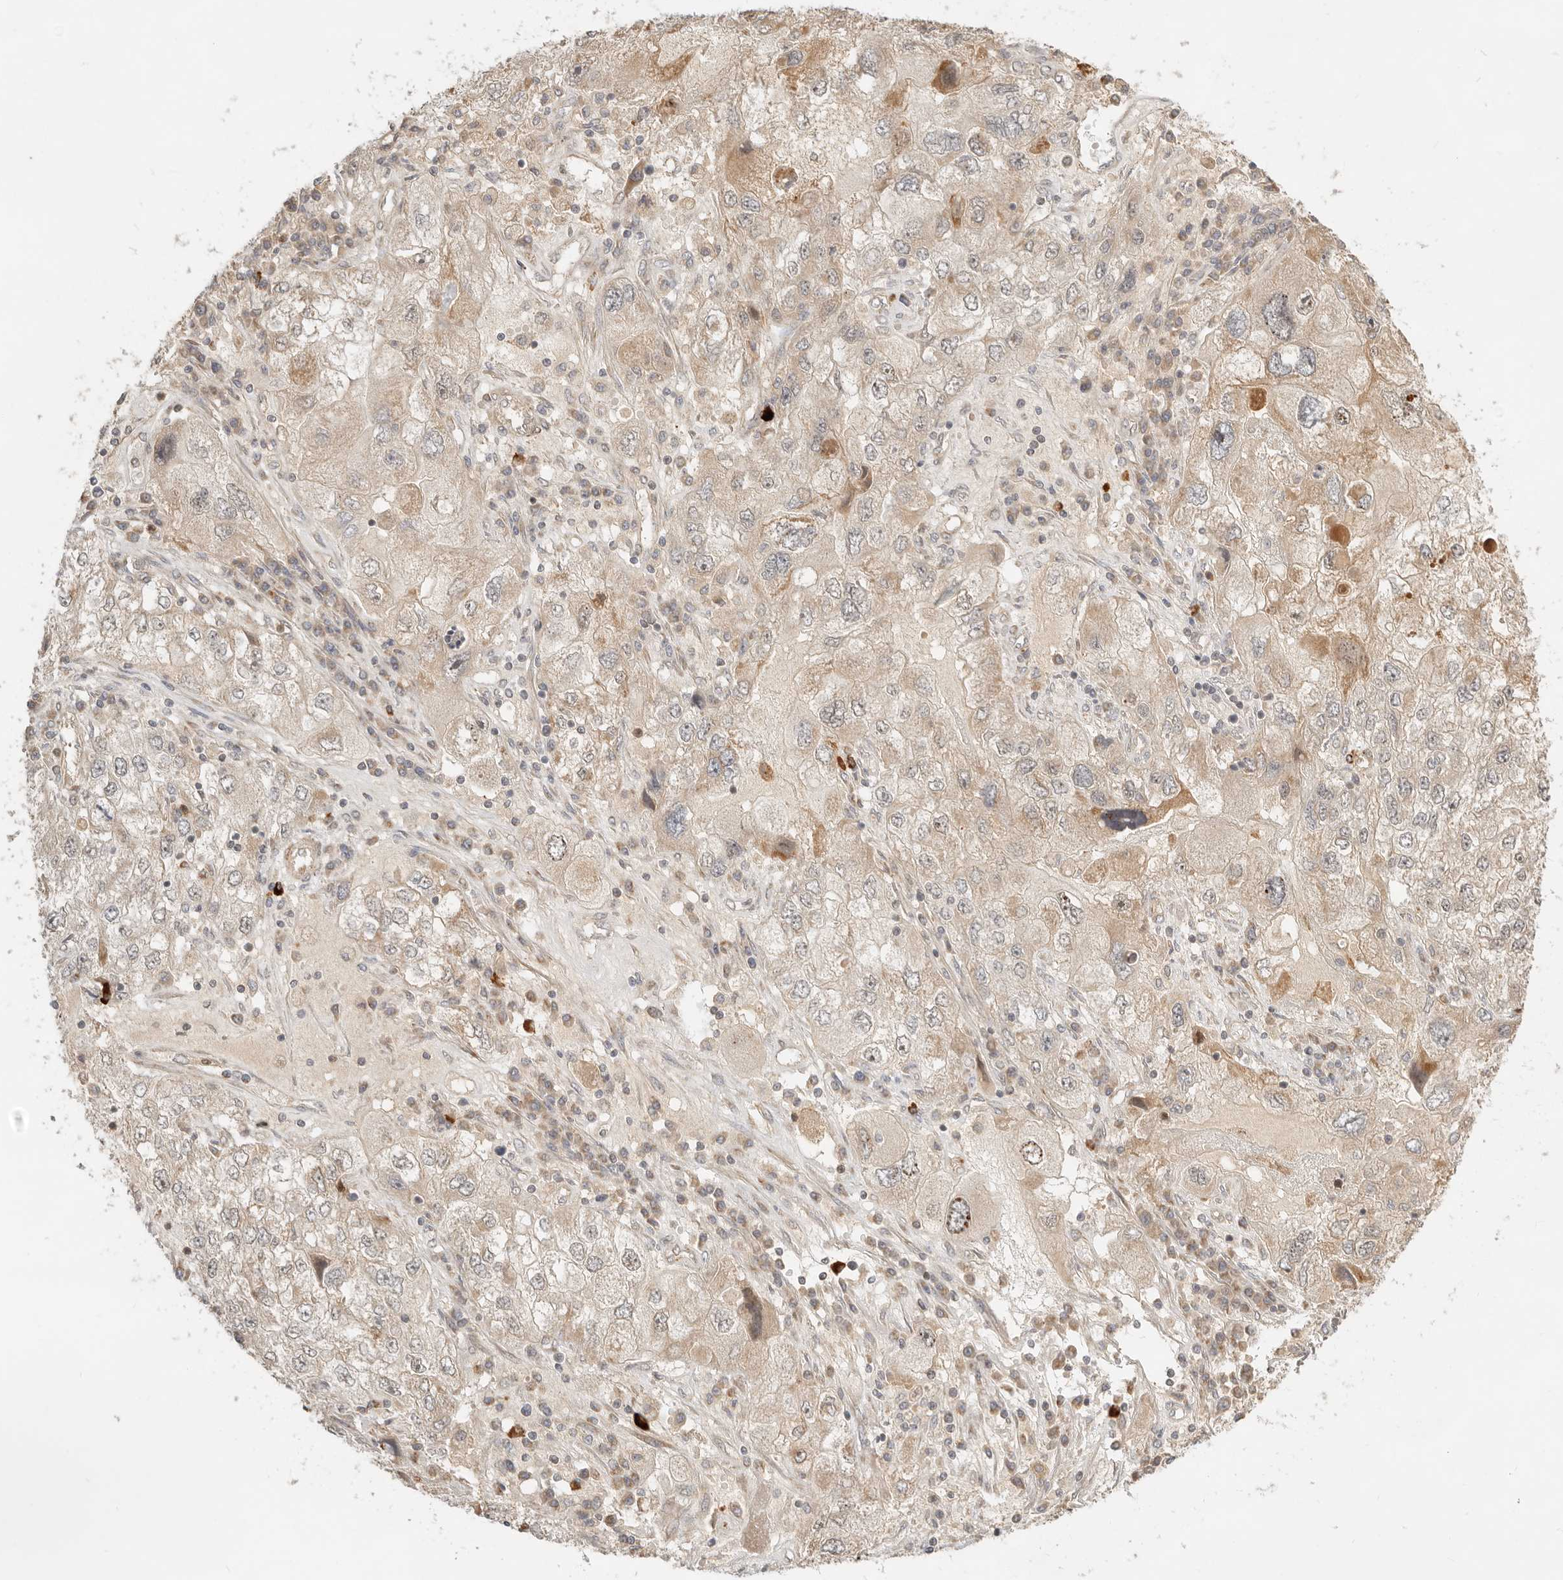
{"staining": {"intensity": "moderate", "quantity": "<25%", "location": "cytoplasmic/membranous"}, "tissue": "endometrial cancer", "cell_type": "Tumor cells", "image_type": "cancer", "snomed": [{"axis": "morphology", "description": "Adenocarcinoma, NOS"}, {"axis": "topography", "description": "Endometrium"}], "caption": "This is an image of immunohistochemistry staining of endometrial cancer (adenocarcinoma), which shows moderate staining in the cytoplasmic/membranous of tumor cells.", "gene": "BAALC", "patient": {"sex": "female", "age": 49}}